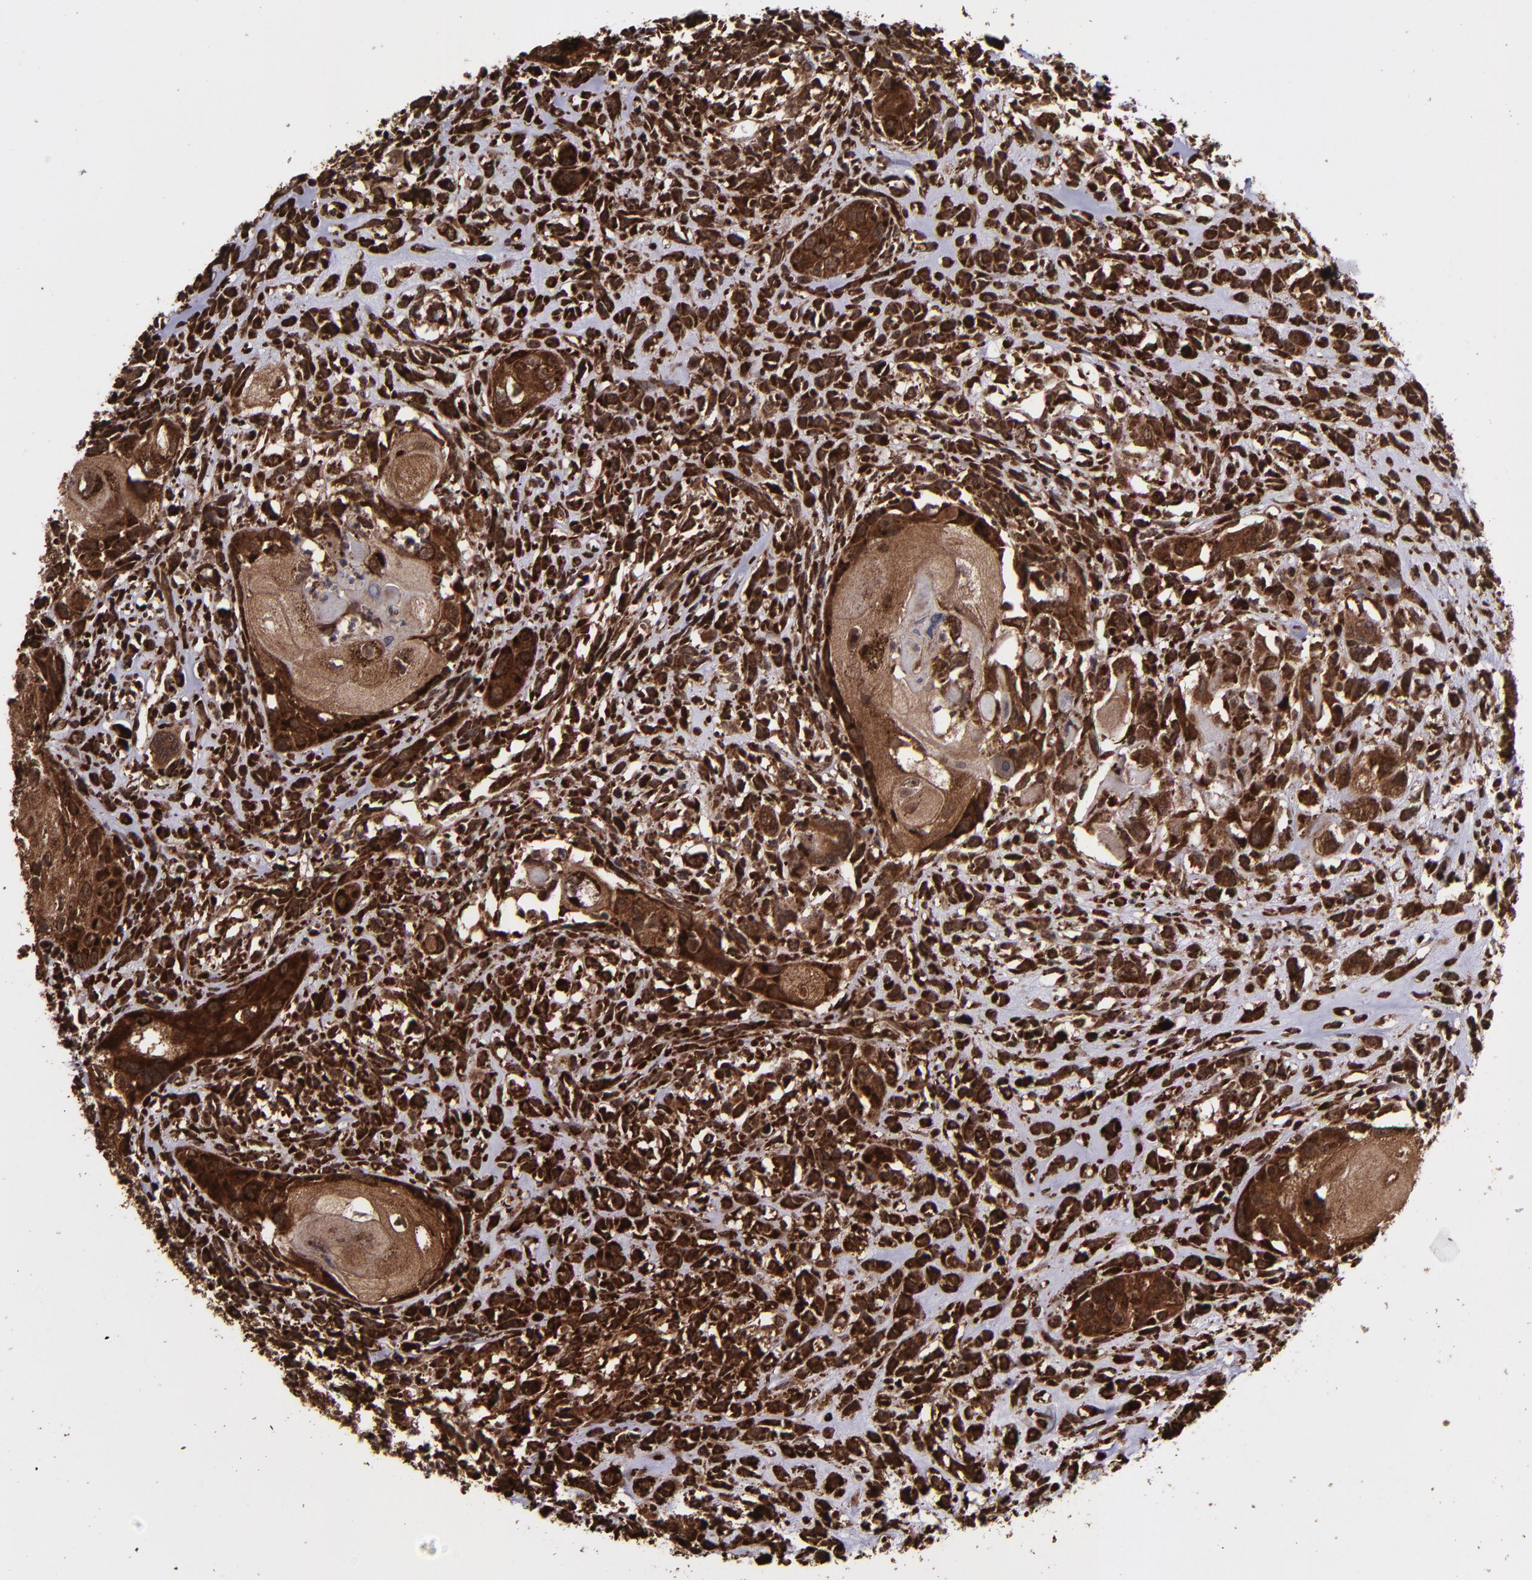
{"staining": {"intensity": "strong", "quantity": ">75%", "location": "cytoplasmic/membranous,nuclear"}, "tissue": "head and neck cancer", "cell_type": "Tumor cells", "image_type": "cancer", "snomed": [{"axis": "morphology", "description": "Neoplasm, malignant, NOS"}, {"axis": "topography", "description": "Salivary gland"}, {"axis": "topography", "description": "Head-Neck"}], "caption": "Strong cytoplasmic/membranous and nuclear protein staining is present in approximately >75% of tumor cells in neoplasm (malignant) (head and neck).", "gene": "EIF4ENIF1", "patient": {"sex": "male", "age": 43}}